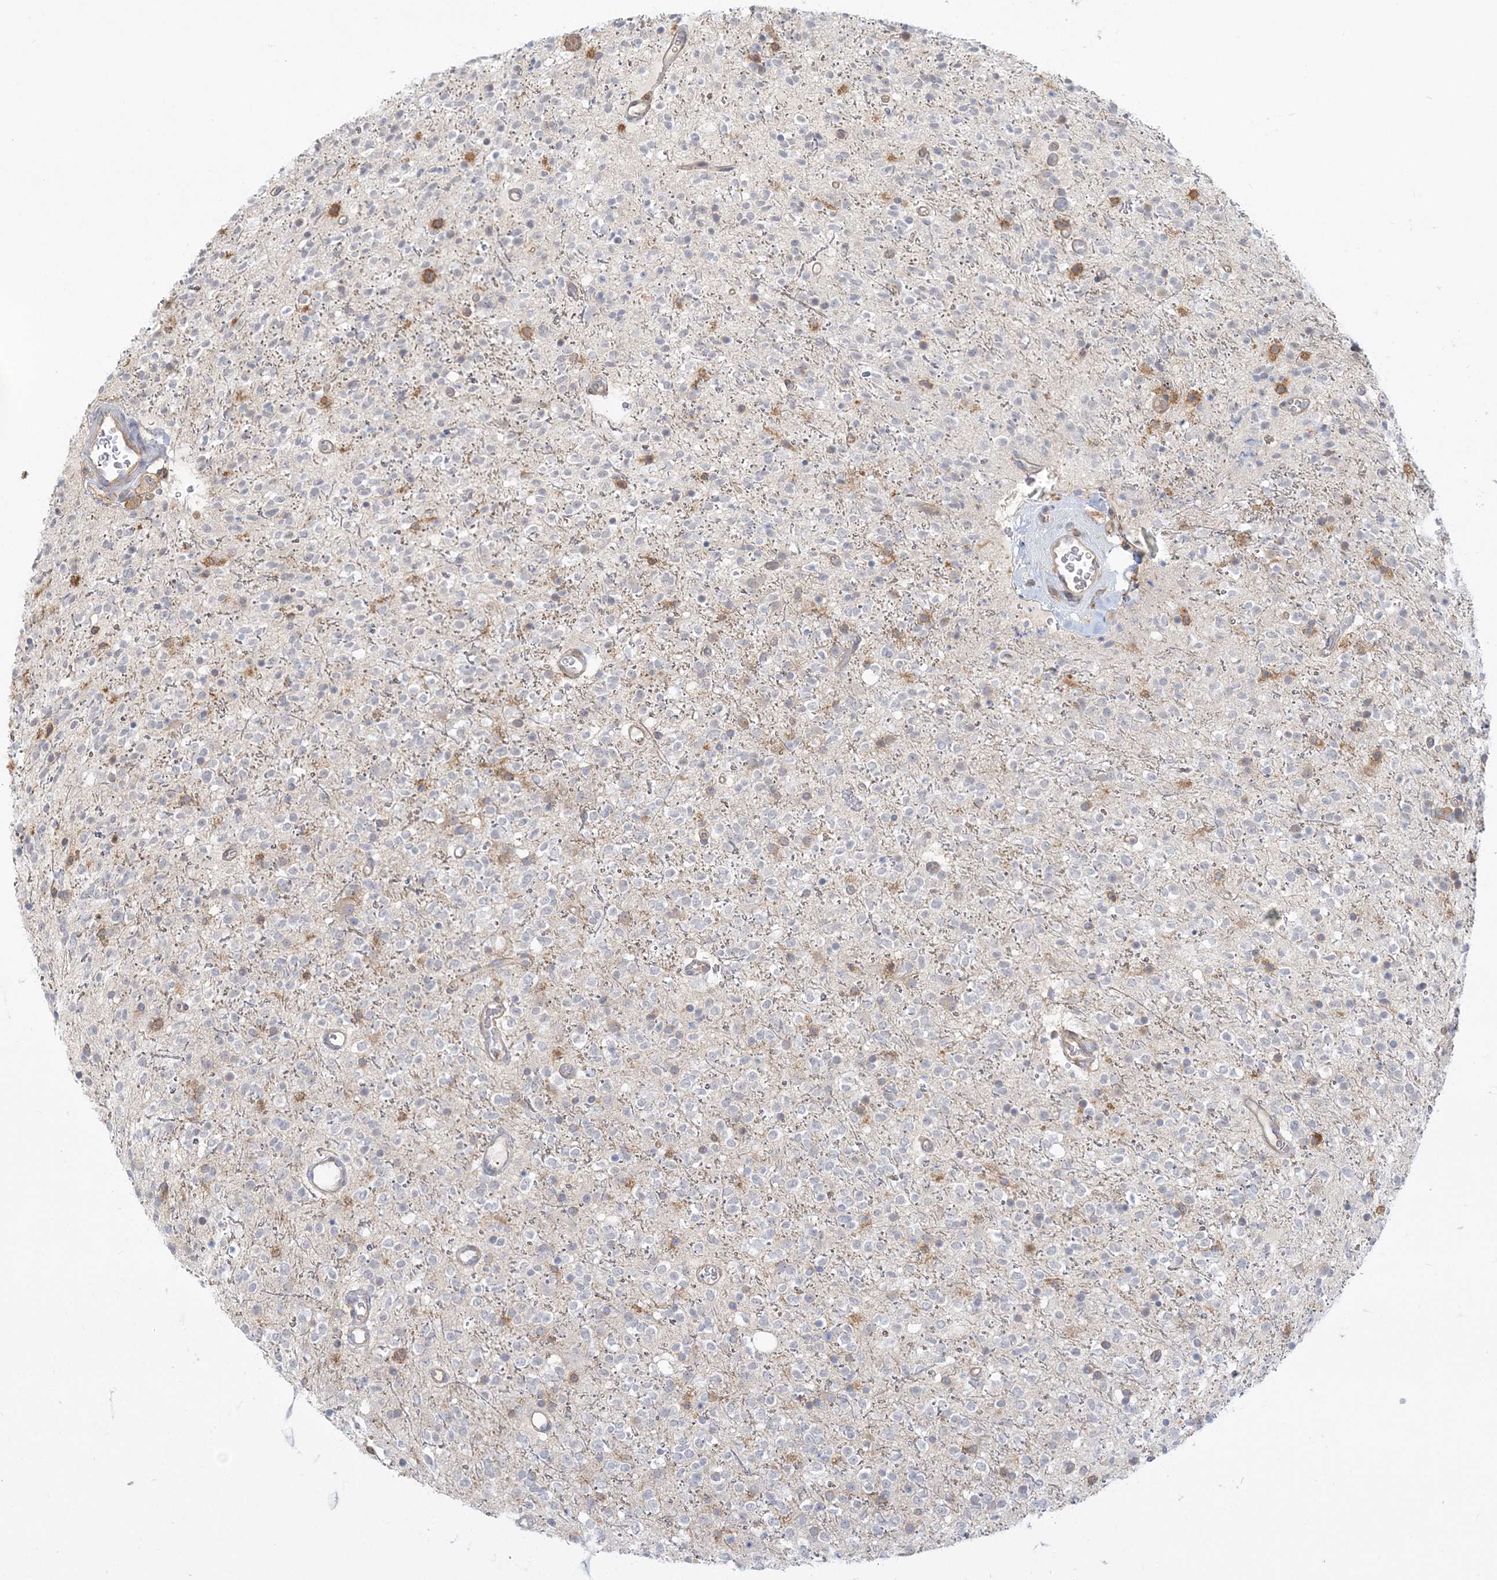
{"staining": {"intensity": "negative", "quantity": "none", "location": "none"}, "tissue": "glioma", "cell_type": "Tumor cells", "image_type": "cancer", "snomed": [{"axis": "morphology", "description": "Glioma, malignant, High grade"}, {"axis": "topography", "description": "Brain"}], "caption": "The micrograph displays no staining of tumor cells in malignant glioma (high-grade).", "gene": "ANKS1A", "patient": {"sex": "male", "age": 34}}